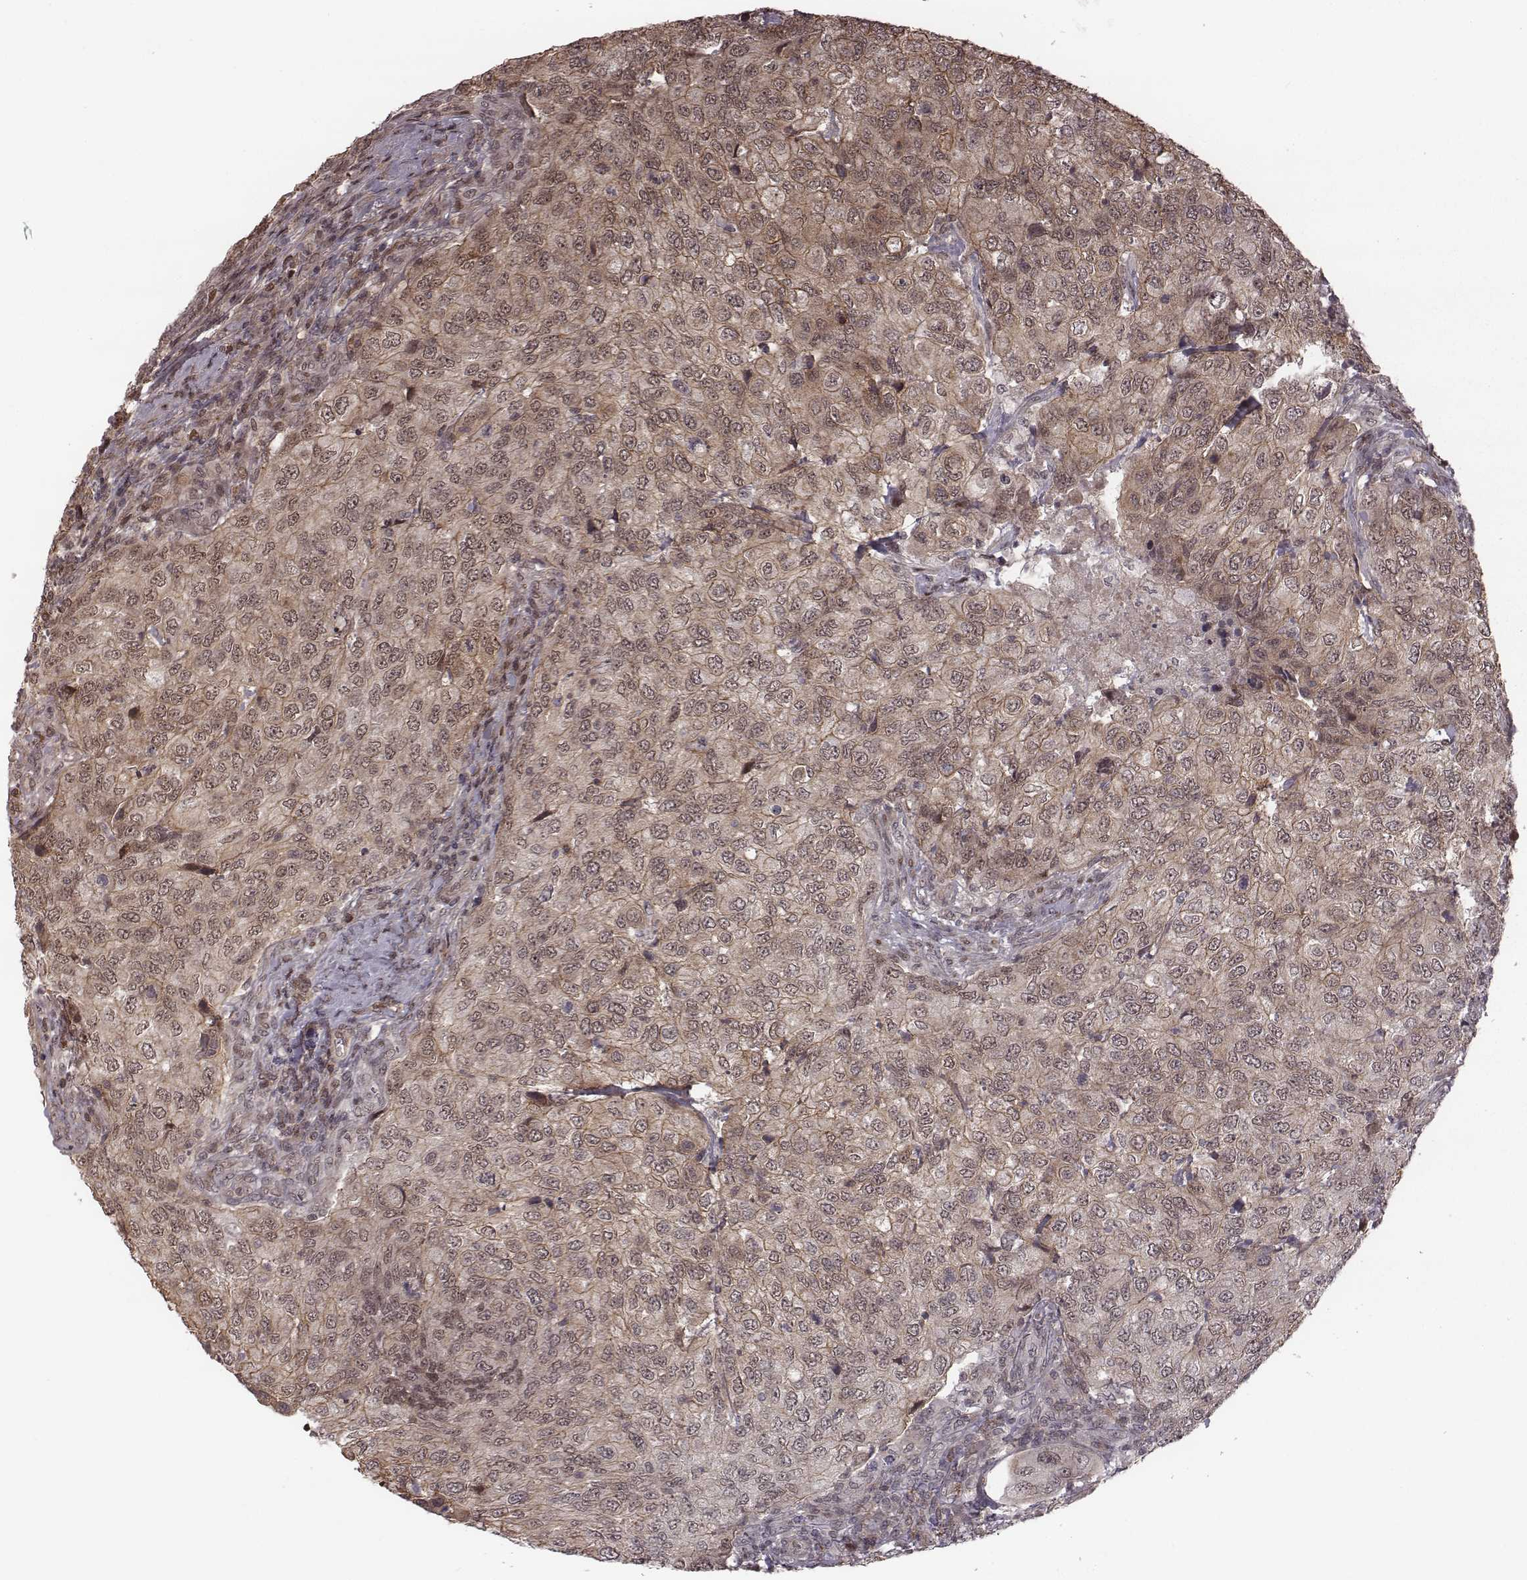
{"staining": {"intensity": "weak", "quantity": ">75%", "location": "cytoplasmic/membranous,nuclear"}, "tissue": "urothelial cancer", "cell_type": "Tumor cells", "image_type": "cancer", "snomed": [{"axis": "morphology", "description": "Urothelial carcinoma, High grade"}, {"axis": "topography", "description": "Urinary bladder"}], "caption": "Urothelial carcinoma (high-grade) was stained to show a protein in brown. There is low levels of weak cytoplasmic/membranous and nuclear expression in about >75% of tumor cells.", "gene": "RPL3", "patient": {"sex": "female", "age": 78}}